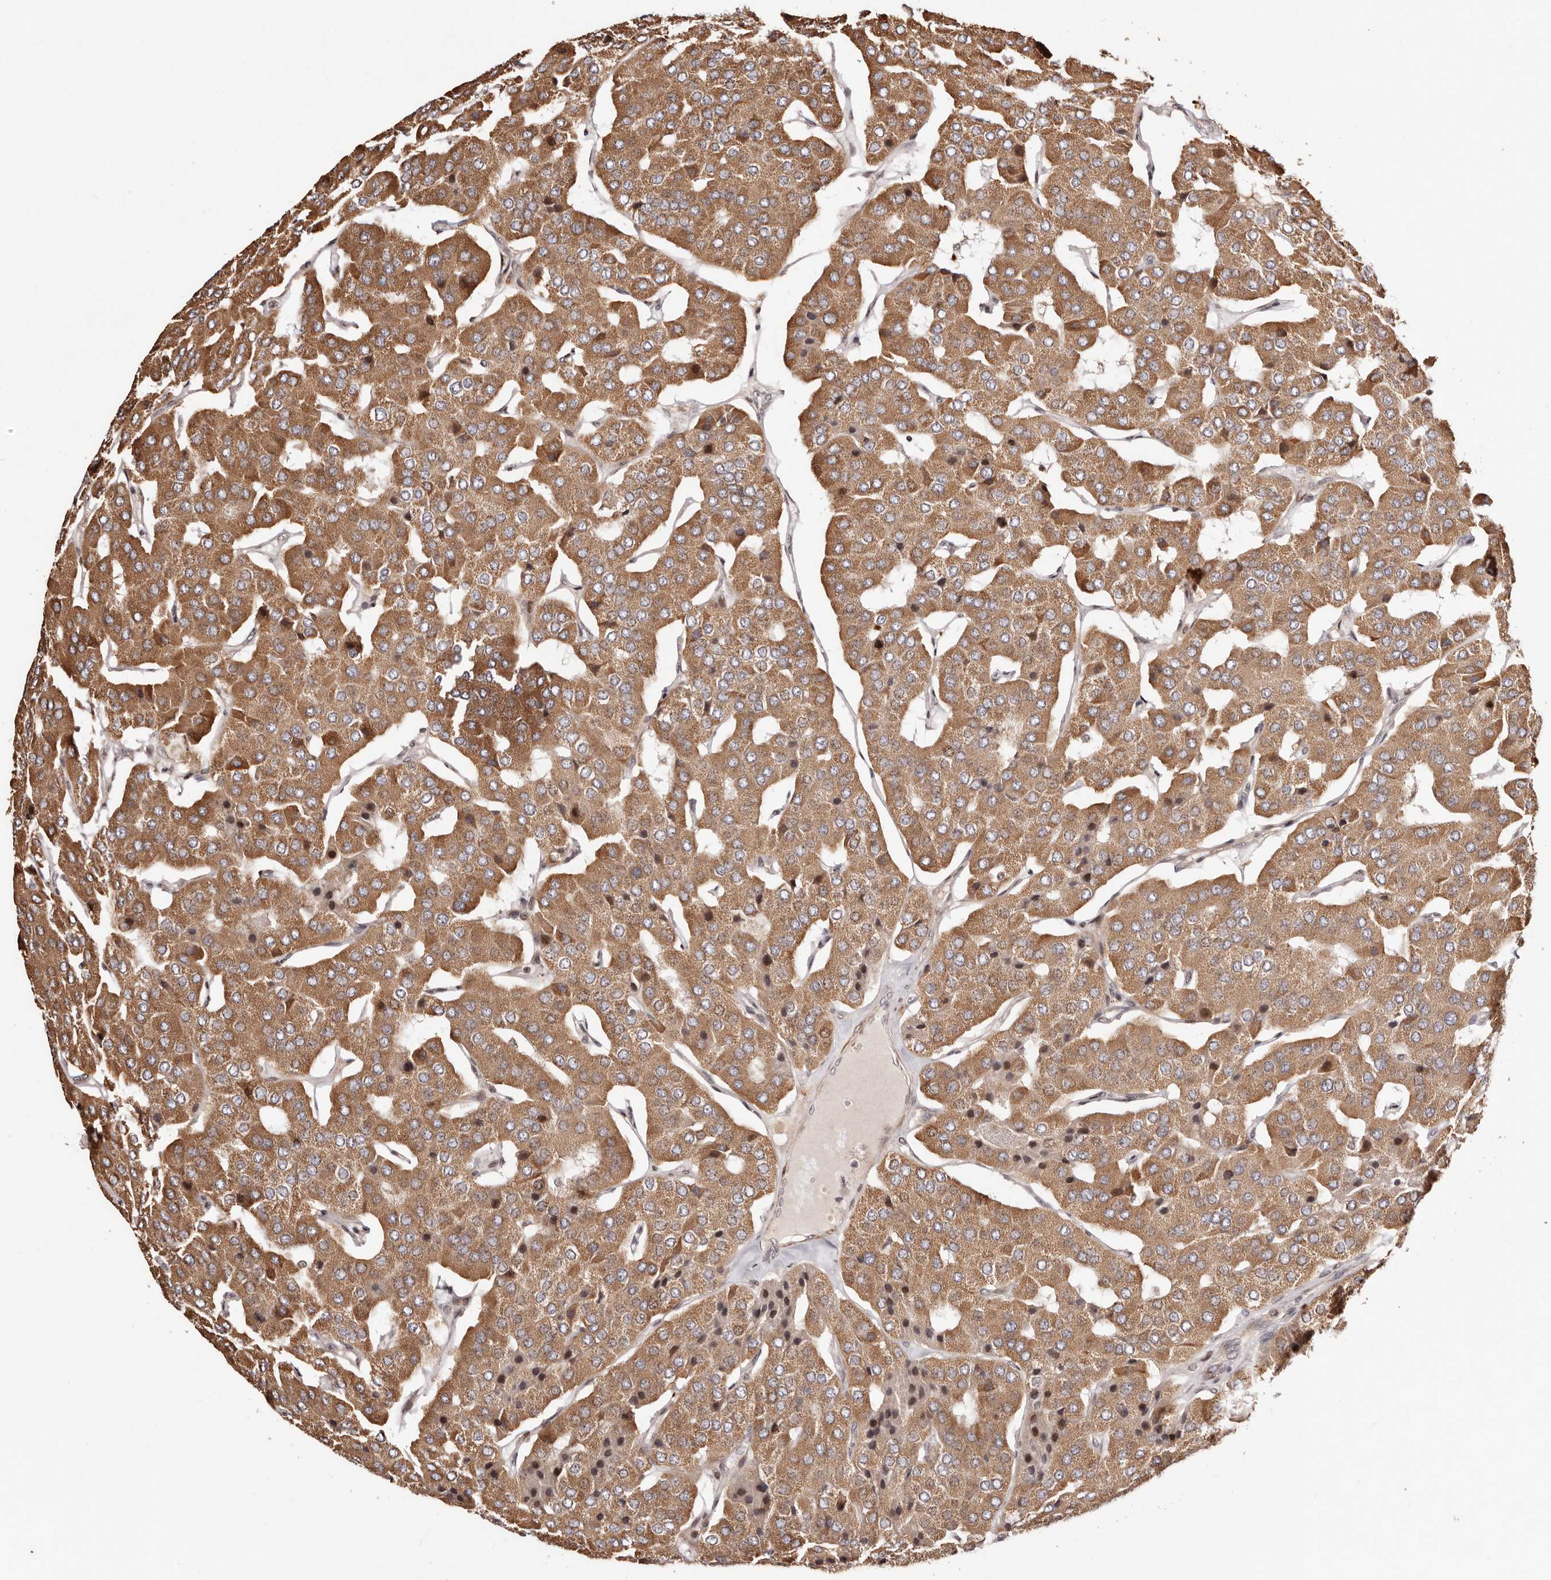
{"staining": {"intensity": "moderate", "quantity": ">75%", "location": "cytoplasmic/membranous"}, "tissue": "parathyroid gland", "cell_type": "Glandular cells", "image_type": "normal", "snomed": [{"axis": "morphology", "description": "Normal tissue, NOS"}, {"axis": "morphology", "description": "Adenoma, NOS"}, {"axis": "topography", "description": "Parathyroid gland"}], "caption": "Glandular cells exhibit medium levels of moderate cytoplasmic/membranous staining in about >75% of cells in normal parathyroid gland. (IHC, brightfield microscopy, high magnification).", "gene": "HIVEP3", "patient": {"sex": "female", "age": 86}}